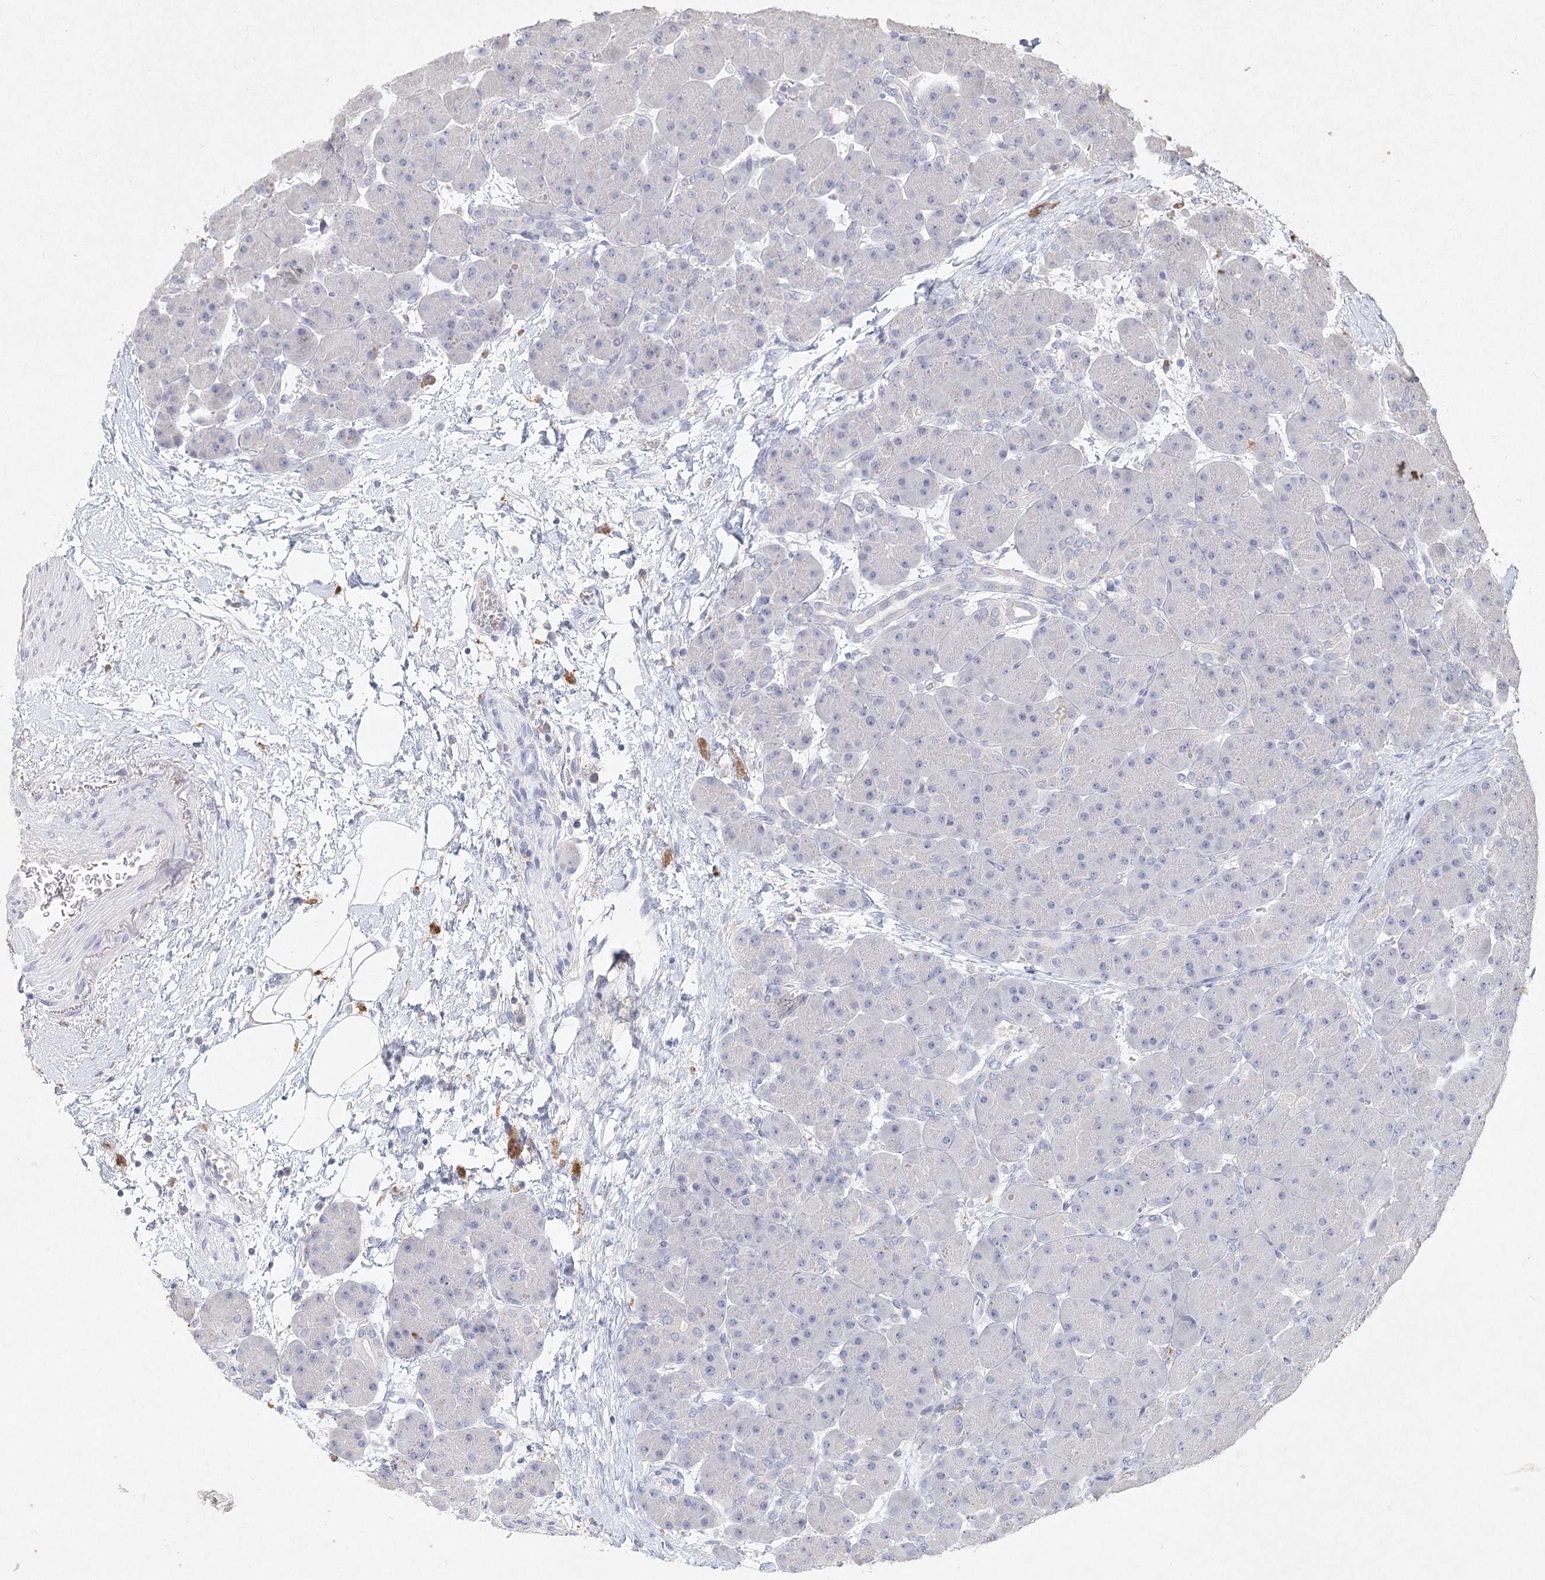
{"staining": {"intensity": "negative", "quantity": "none", "location": "none"}, "tissue": "pancreas", "cell_type": "Exocrine glandular cells", "image_type": "normal", "snomed": [{"axis": "morphology", "description": "Normal tissue, NOS"}, {"axis": "topography", "description": "Pancreas"}], "caption": "The photomicrograph reveals no staining of exocrine glandular cells in normal pancreas.", "gene": "ARSI", "patient": {"sex": "male", "age": 66}}